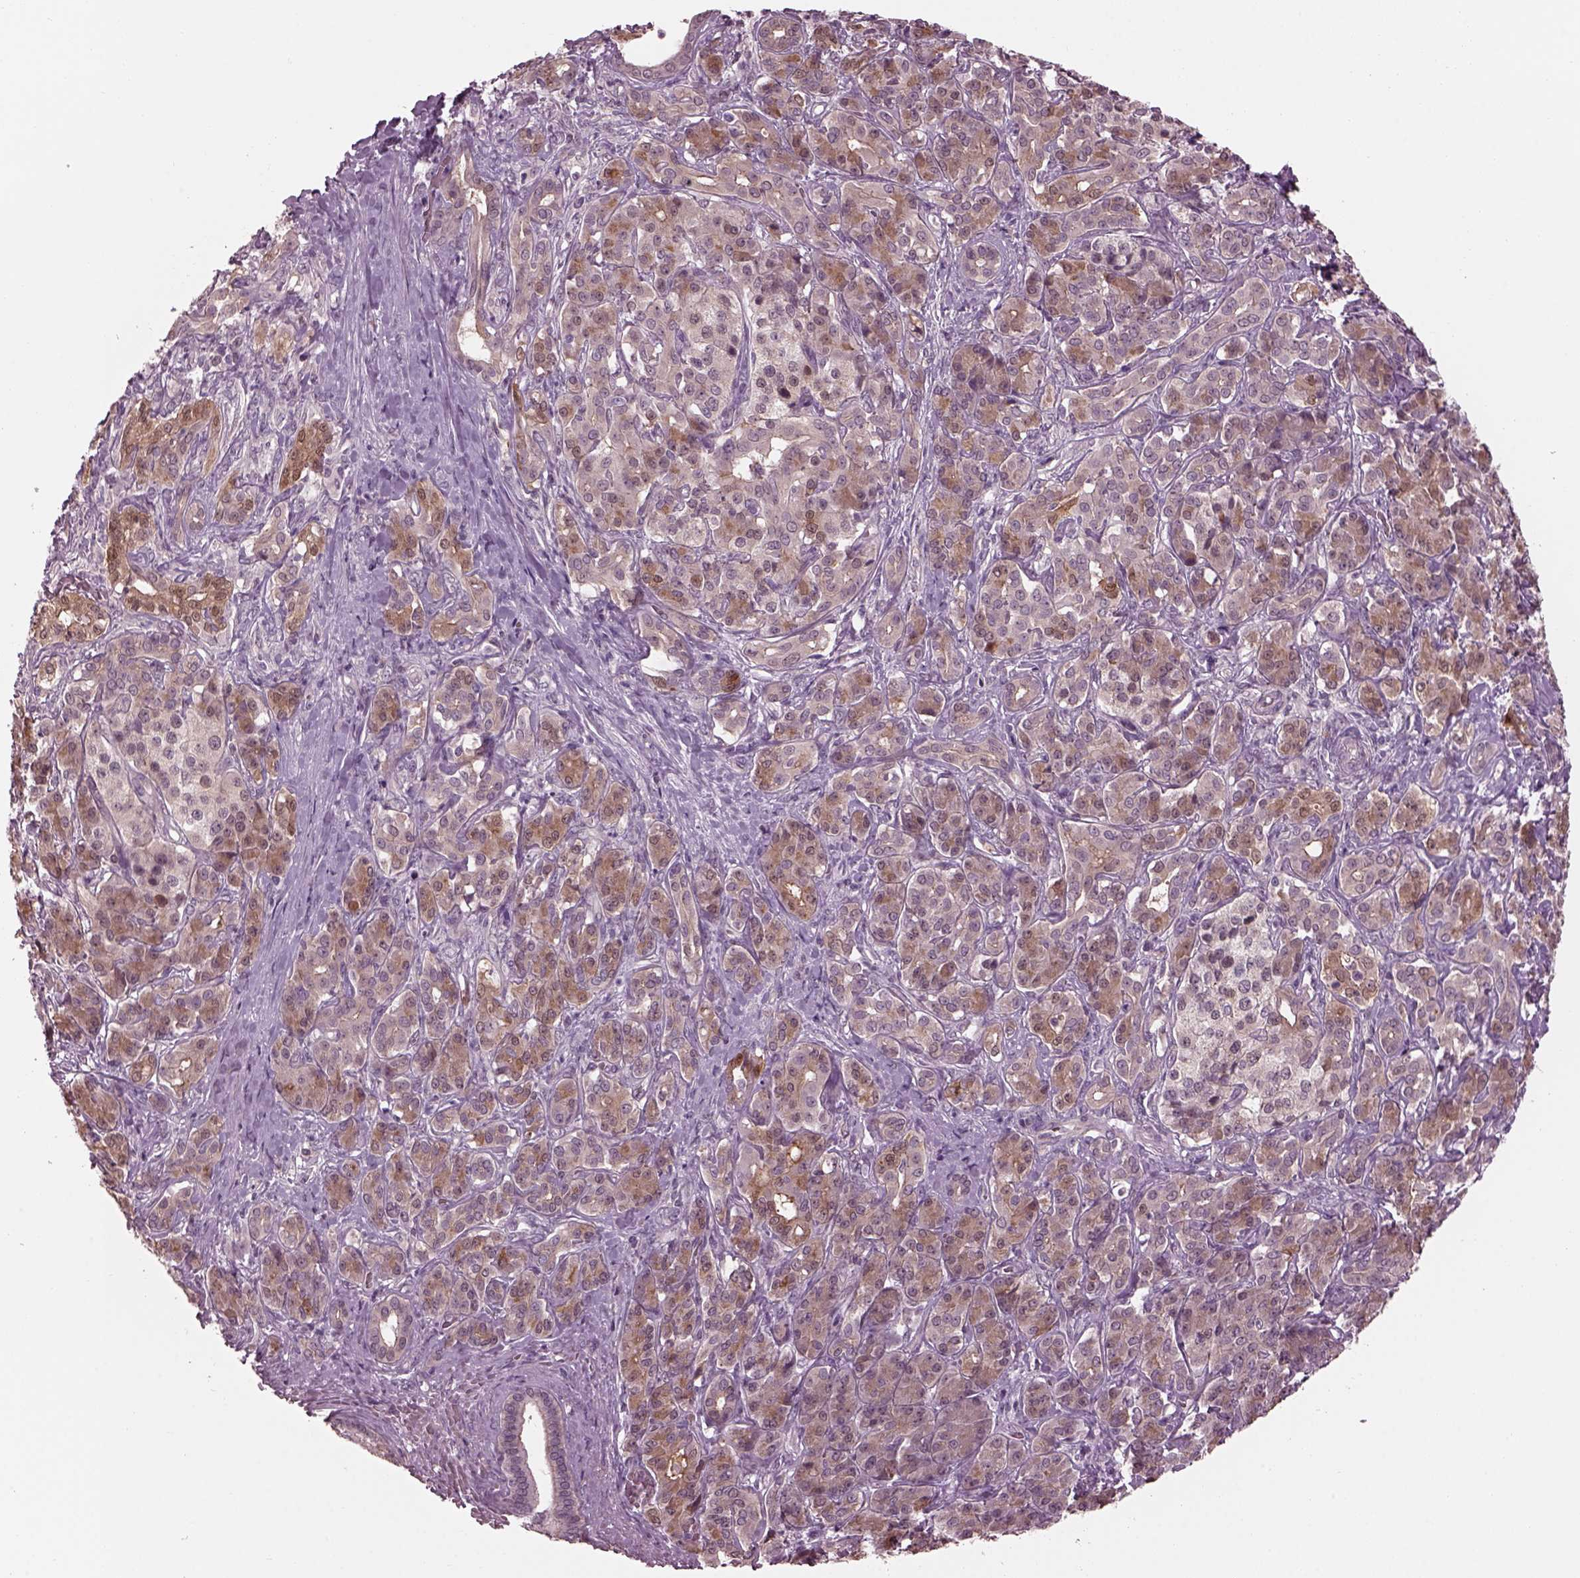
{"staining": {"intensity": "moderate", "quantity": ">75%", "location": "cytoplasmic/membranous"}, "tissue": "pancreatic cancer", "cell_type": "Tumor cells", "image_type": "cancer", "snomed": [{"axis": "morphology", "description": "Normal tissue, NOS"}, {"axis": "morphology", "description": "Inflammation, NOS"}, {"axis": "morphology", "description": "Adenocarcinoma, NOS"}, {"axis": "topography", "description": "Pancreas"}], "caption": "Immunohistochemical staining of adenocarcinoma (pancreatic) demonstrates medium levels of moderate cytoplasmic/membranous staining in about >75% of tumor cells. (DAB = brown stain, brightfield microscopy at high magnification).", "gene": "SRI", "patient": {"sex": "male", "age": 57}}